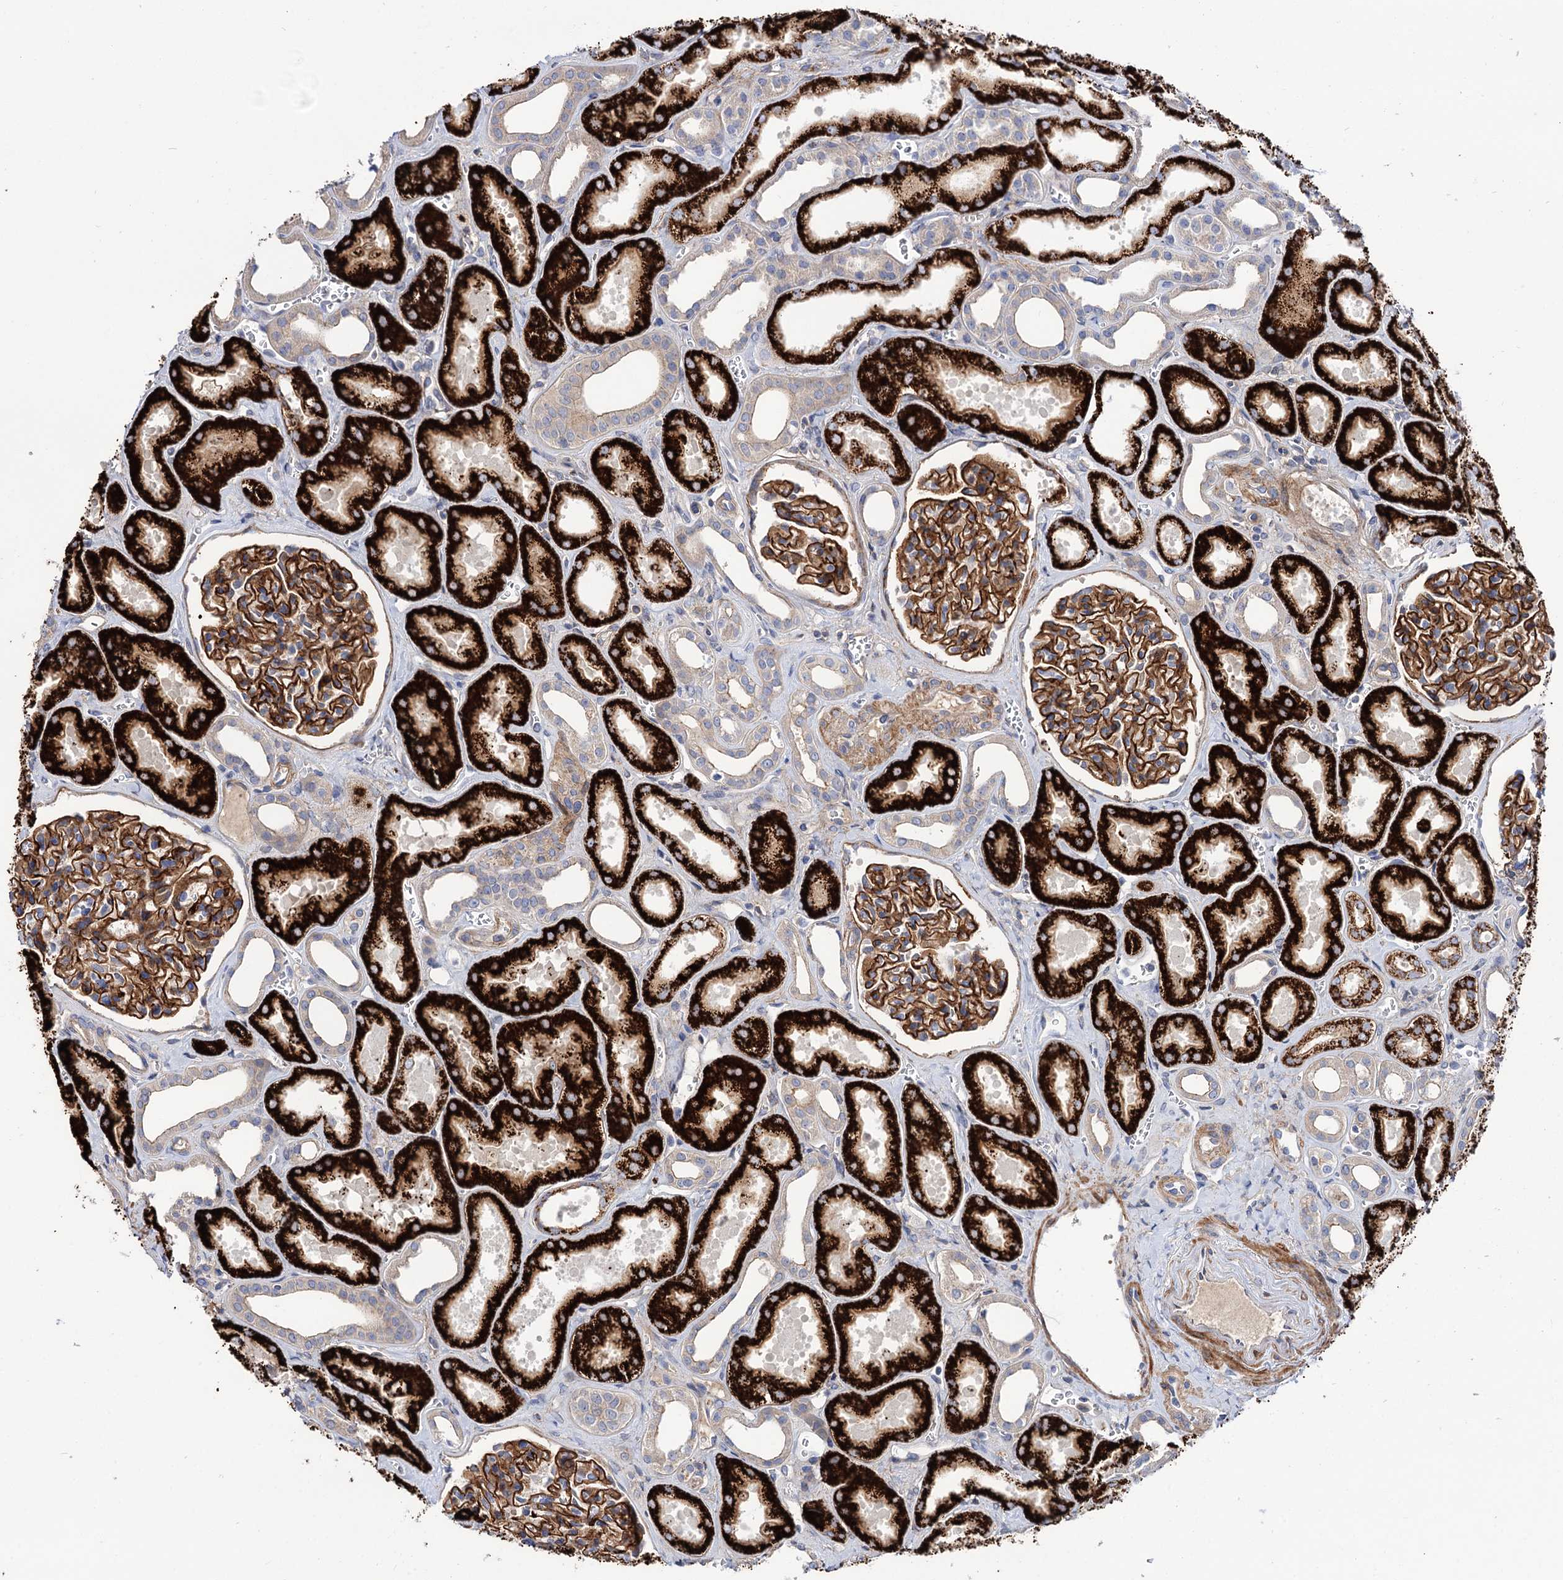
{"staining": {"intensity": "strong", "quantity": ">75%", "location": "cytoplasmic/membranous"}, "tissue": "kidney", "cell_type": "Cells in glomeruli", "image_type": "normal", "snomed": [{"axis": "morphology", "description": "Normal tissue, NOS"}, {"axis": "morphology", "description": "Adenocarcinoma, NOS"}, {"axis": "topography", "description": "Kidney"}], "caption": "Cells in glomeruli demonstrate strong cytoplasmic/membranous positivity in about >75% of cells in unremarkable kidney.", "gene": "NUDCD2", "patient": {"sex": "female", "age": 68}}